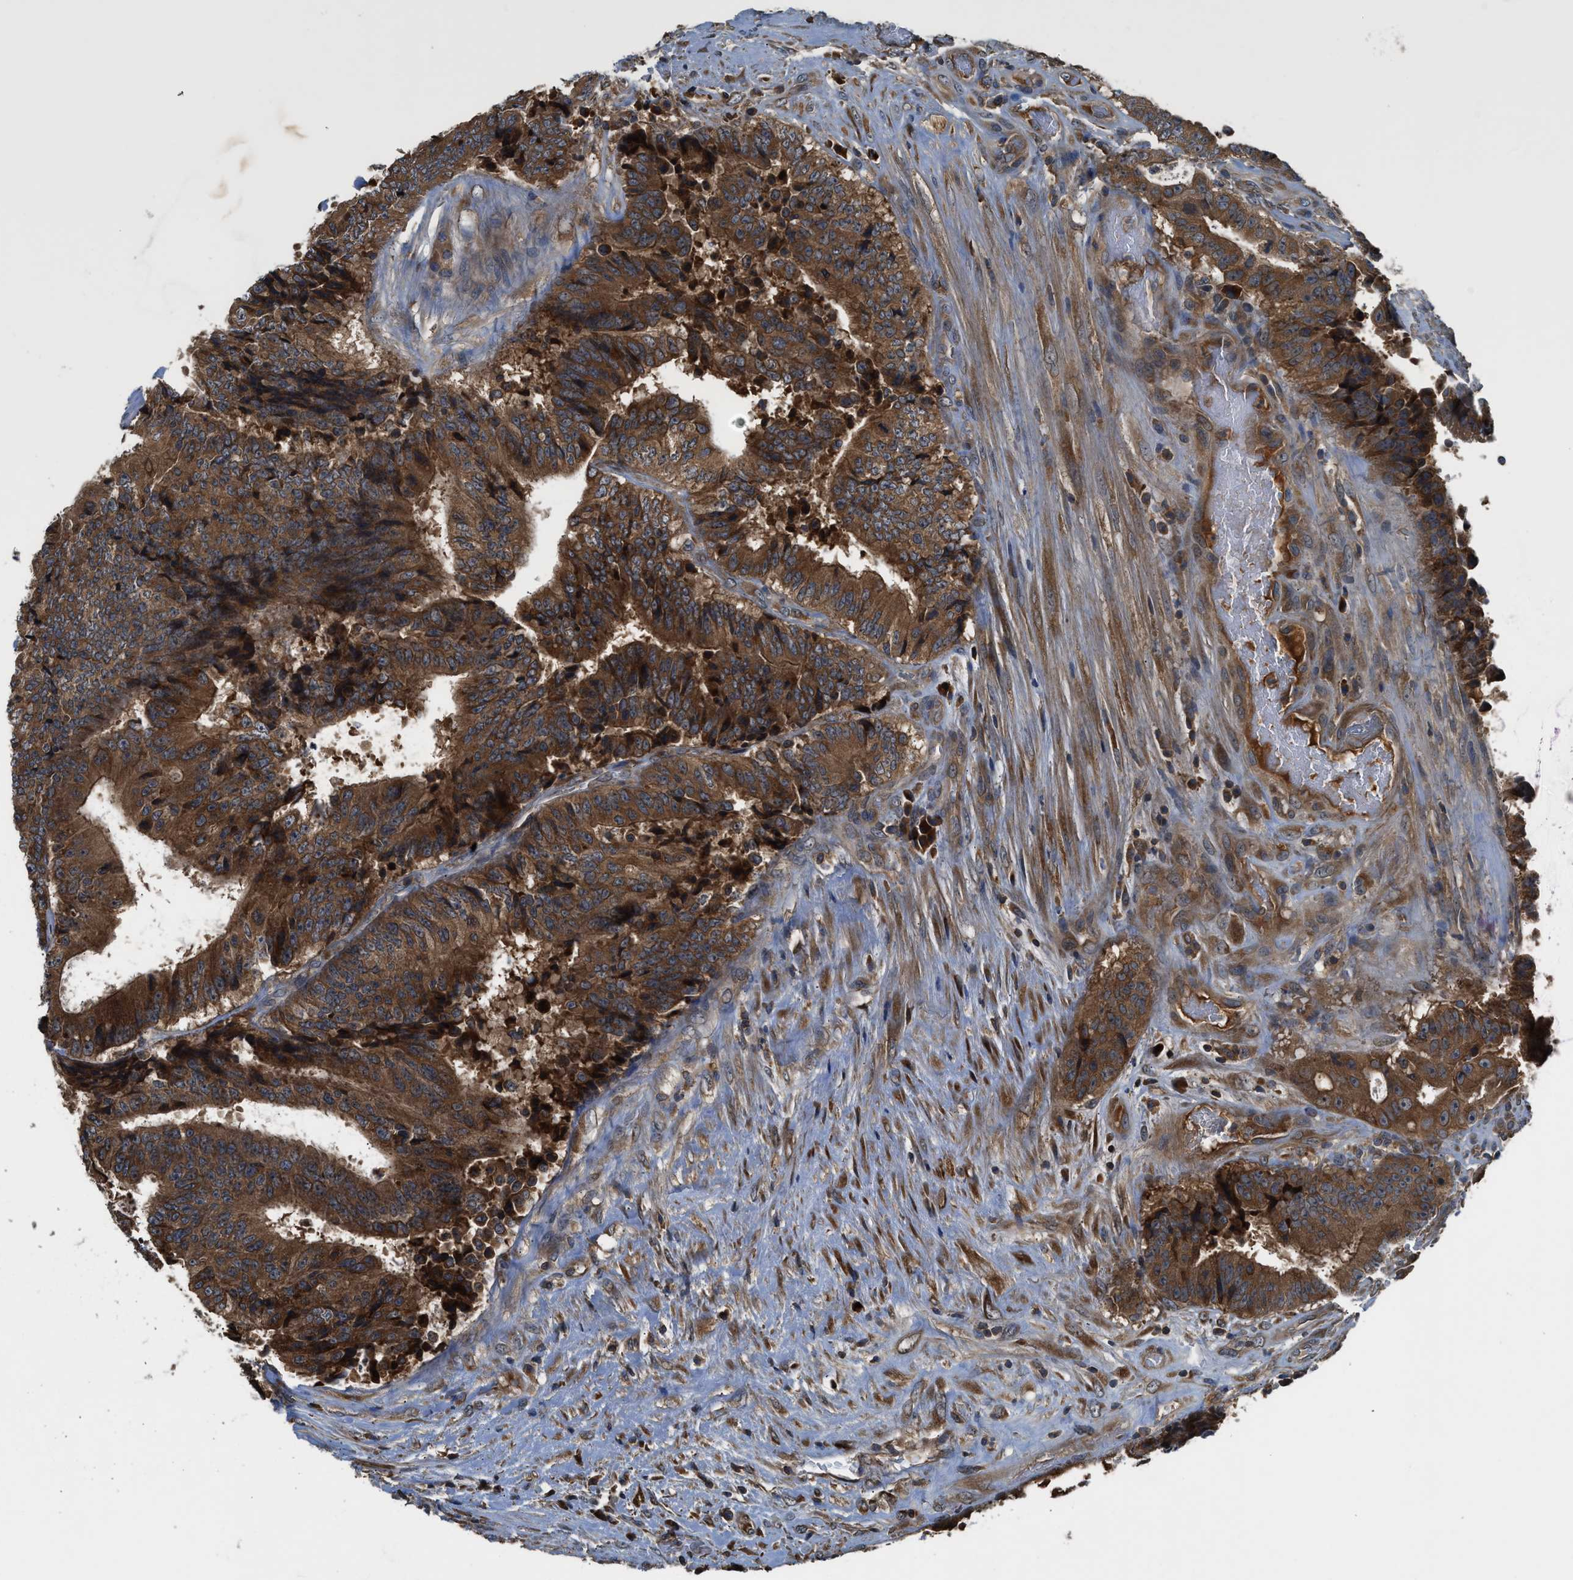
{"staining": {"intensity": "strong", "quantity": ">75%", "location": "cytoplasmic/membranous"}, "tissue": "colorectal cancer", "cell_type": "Tumor cells", "image_type": "cancer", "snomed": [{"axis": "morphology", "description": "Adenocarcinoma, NOS"}, {"axis": "topography", "description": "Rectum"}], "caption": "Immunohistochemistry (IHC) of human colorectal cancer (adenocarcinoma) demonstrates high levels of strong cytoplasmic/membranous expression in approximately >75% of tumor cells.", "gene": "PAFAH2", "patient": {"sex": "male", "age": 84}}